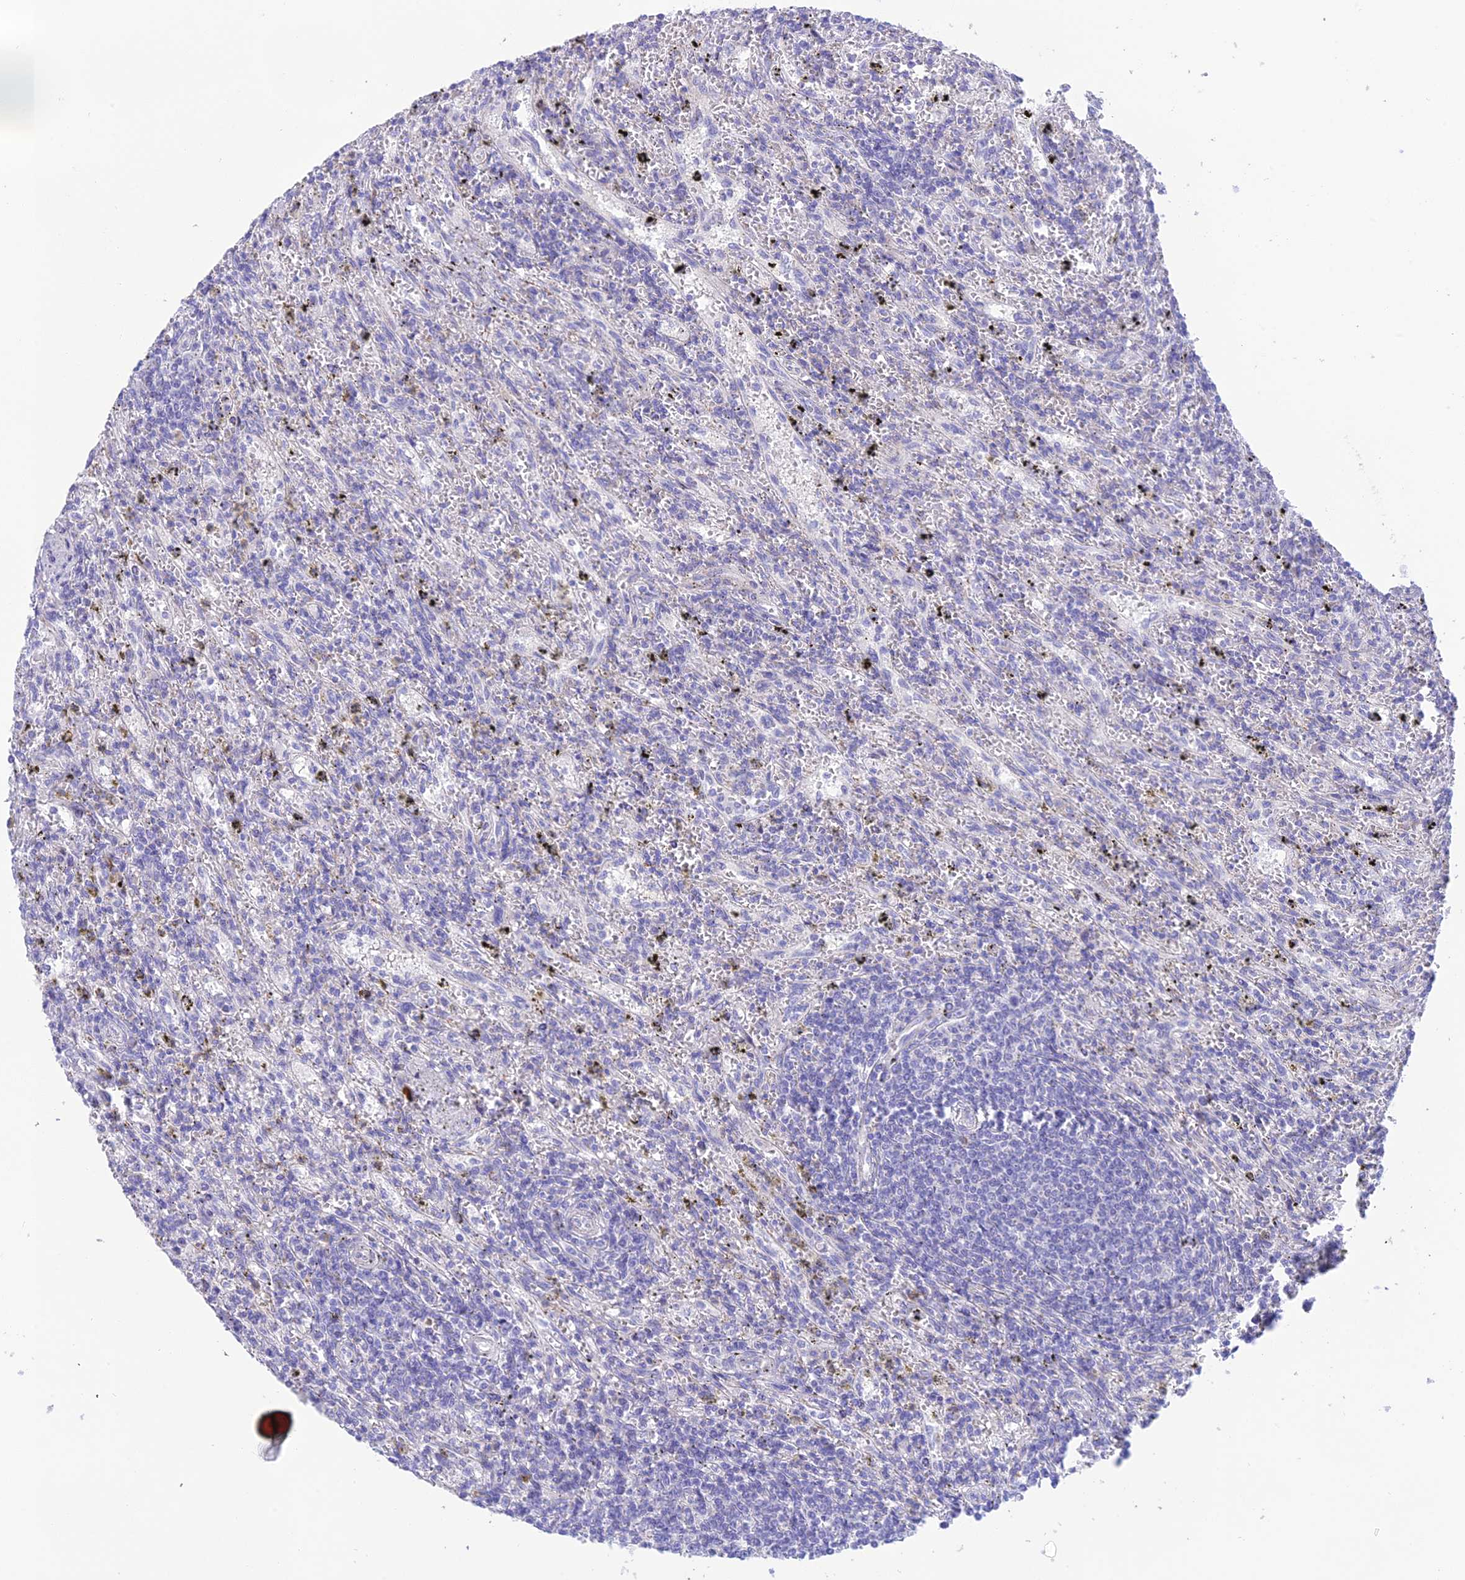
{"staining": {"intensity": "negative", "quantity": "none", "location": "none"}, "tissue": "lymphoma", "cell_type": "Tumor cells", "image_type": "cancer", "snomed": [{"axis": "morphology", "description": "Malignant lymphoma, non-Hodgkin's type, Low grade"}, {"axis": "topography", "description": "Spleen"}], "caption": "An image of human low-grade malignant lymphoma, non-Hodgkin's type is negative for staining in tumor cells.", "gene": "HSD17B2", "patient": {"sex": "male", "age": 76}}